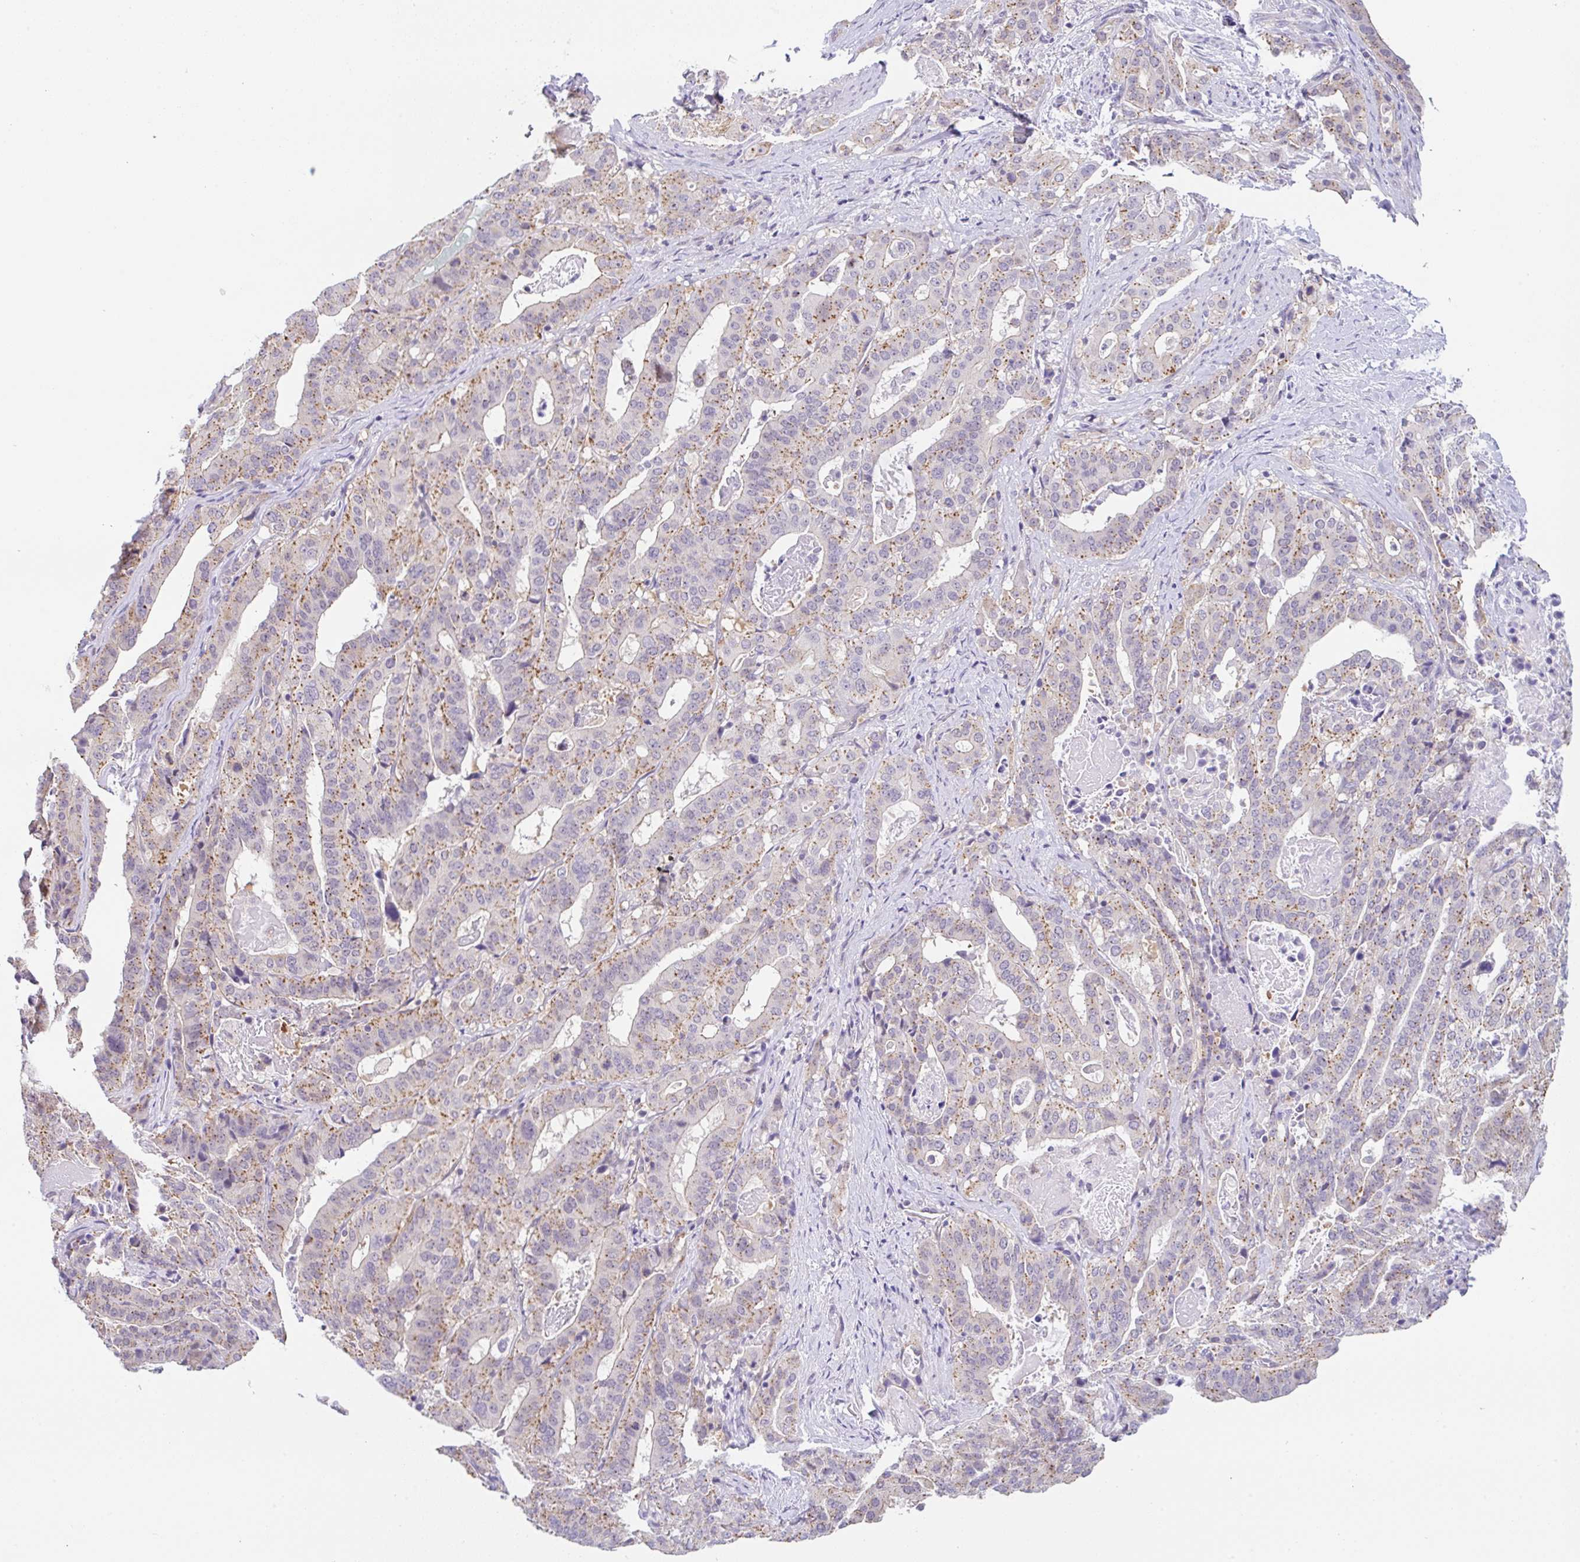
{"staining": {"intensity": "moderate", "quantity": "<25%", "location": "cytoplasmic/membranous"}, "tissue": "stomach cancer", "cell_type": "Tumor cells", "image_type": "cancer", "snomed": [{"axis": "morphology", "description": "Adenocarcinoma, NOS"}, {"axis": "topography", "description": "Stomach"}], "caption": "IHC (DAB (3,3'-diaminobenzidine)) staining of stomach adenocarcinoma exhibits moderate cytoplasmic/membranous protein staining in approximately <25% of tumor cells.", "gene": "CGNL1", "patient": {"sex": "male", "age": 48}}